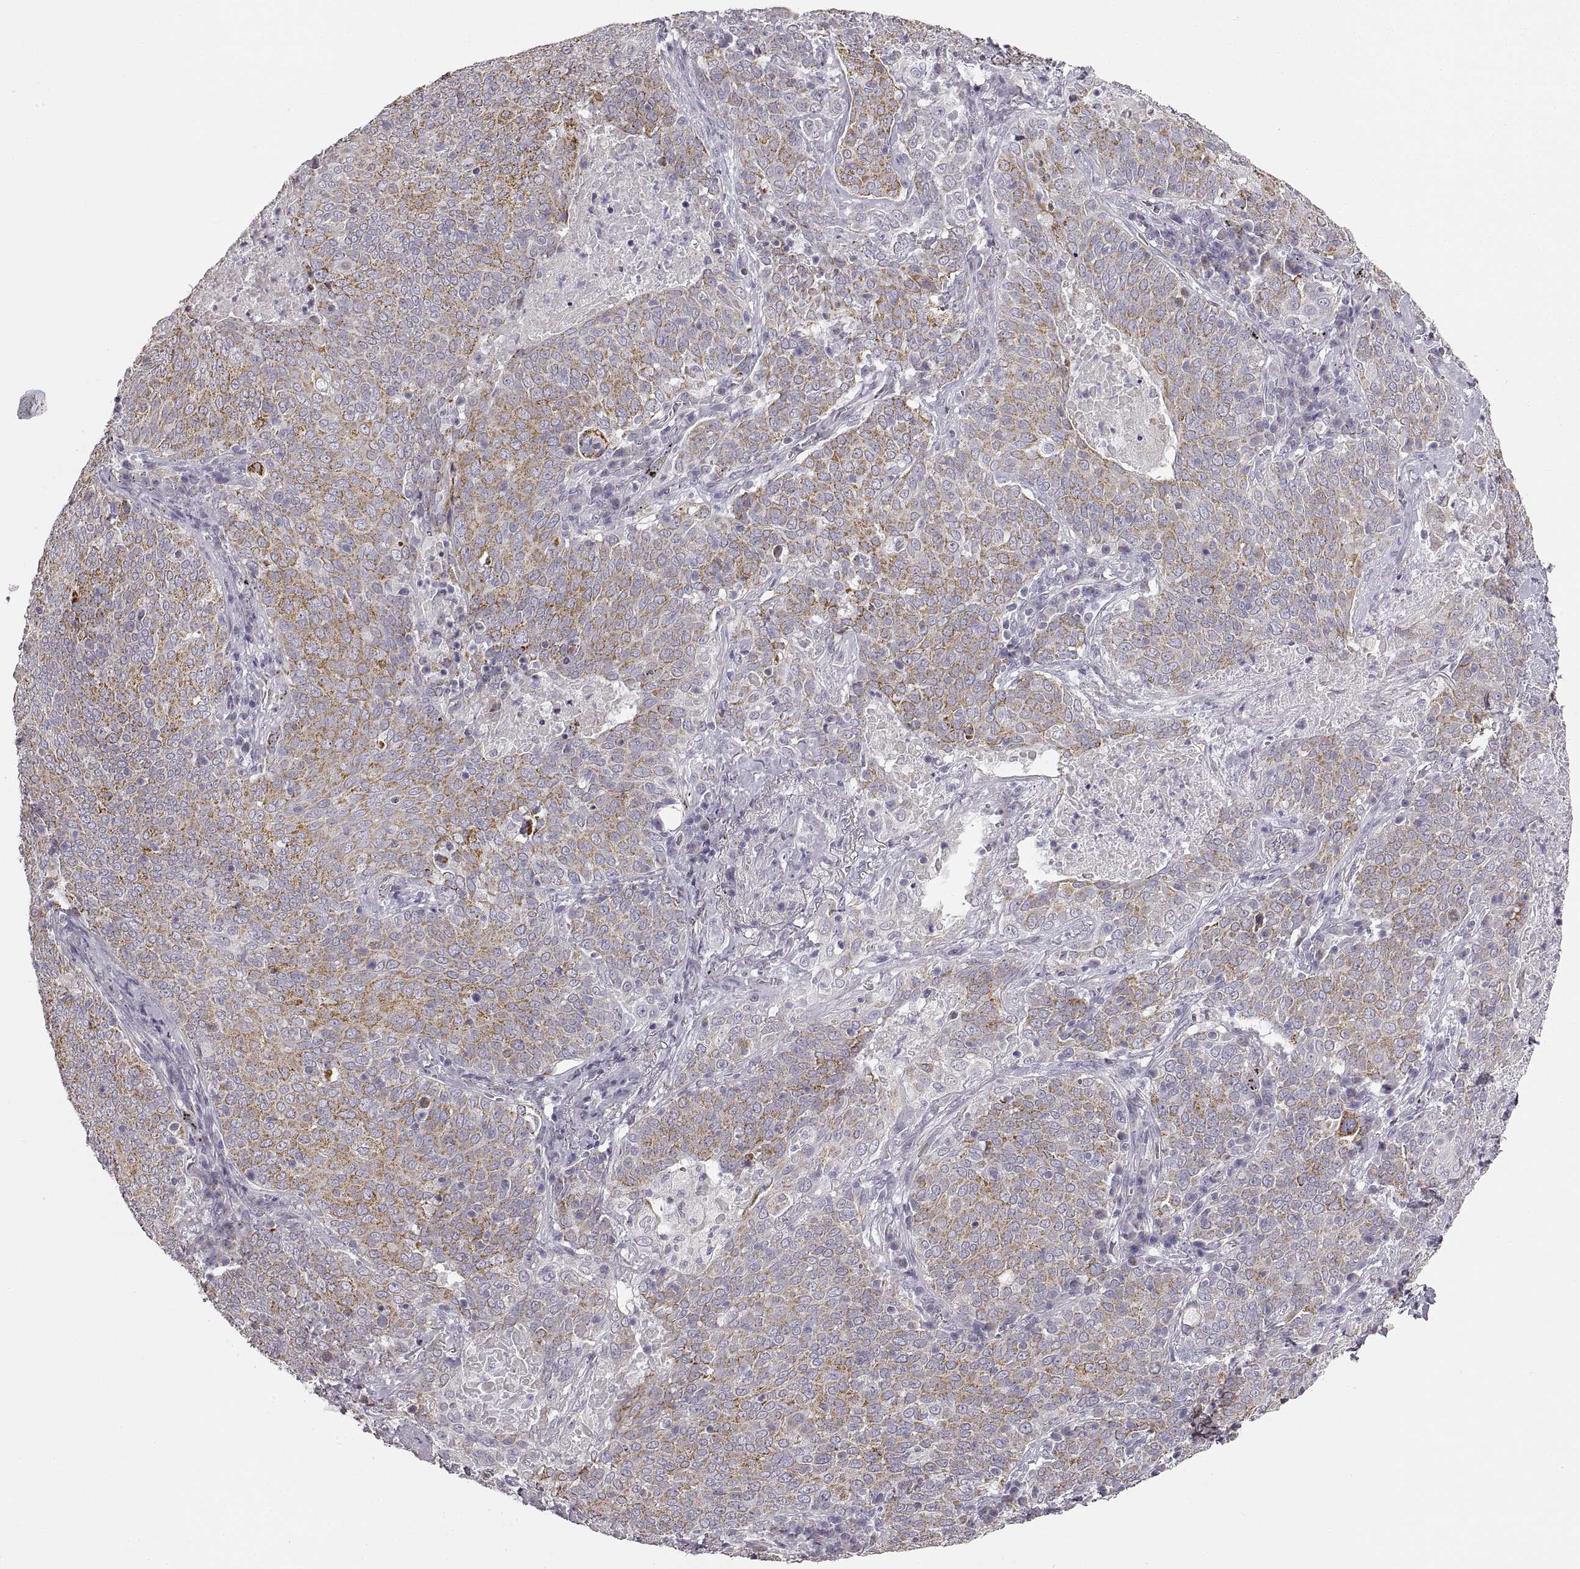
{"staining": {"intensity": "weak", "quantity": "25%-75%", "location": "cytoplasmic/membranous"}, "tissue": "lung cancer", "cell_type": "Tumor cells", "image_type": "cancer", "snomed": [{"axis": "morphology", "description": "Squamous cell carcinoma, NOS"}, {"axis": "topography", "description": "Lung"}], "caption": "Lung cancer (squamous cell carcinoma) stained with a protein marker shows weak staining in tumor cells.", "gene": "RDH13", "patient": {"sex": "male", "age": 82}}